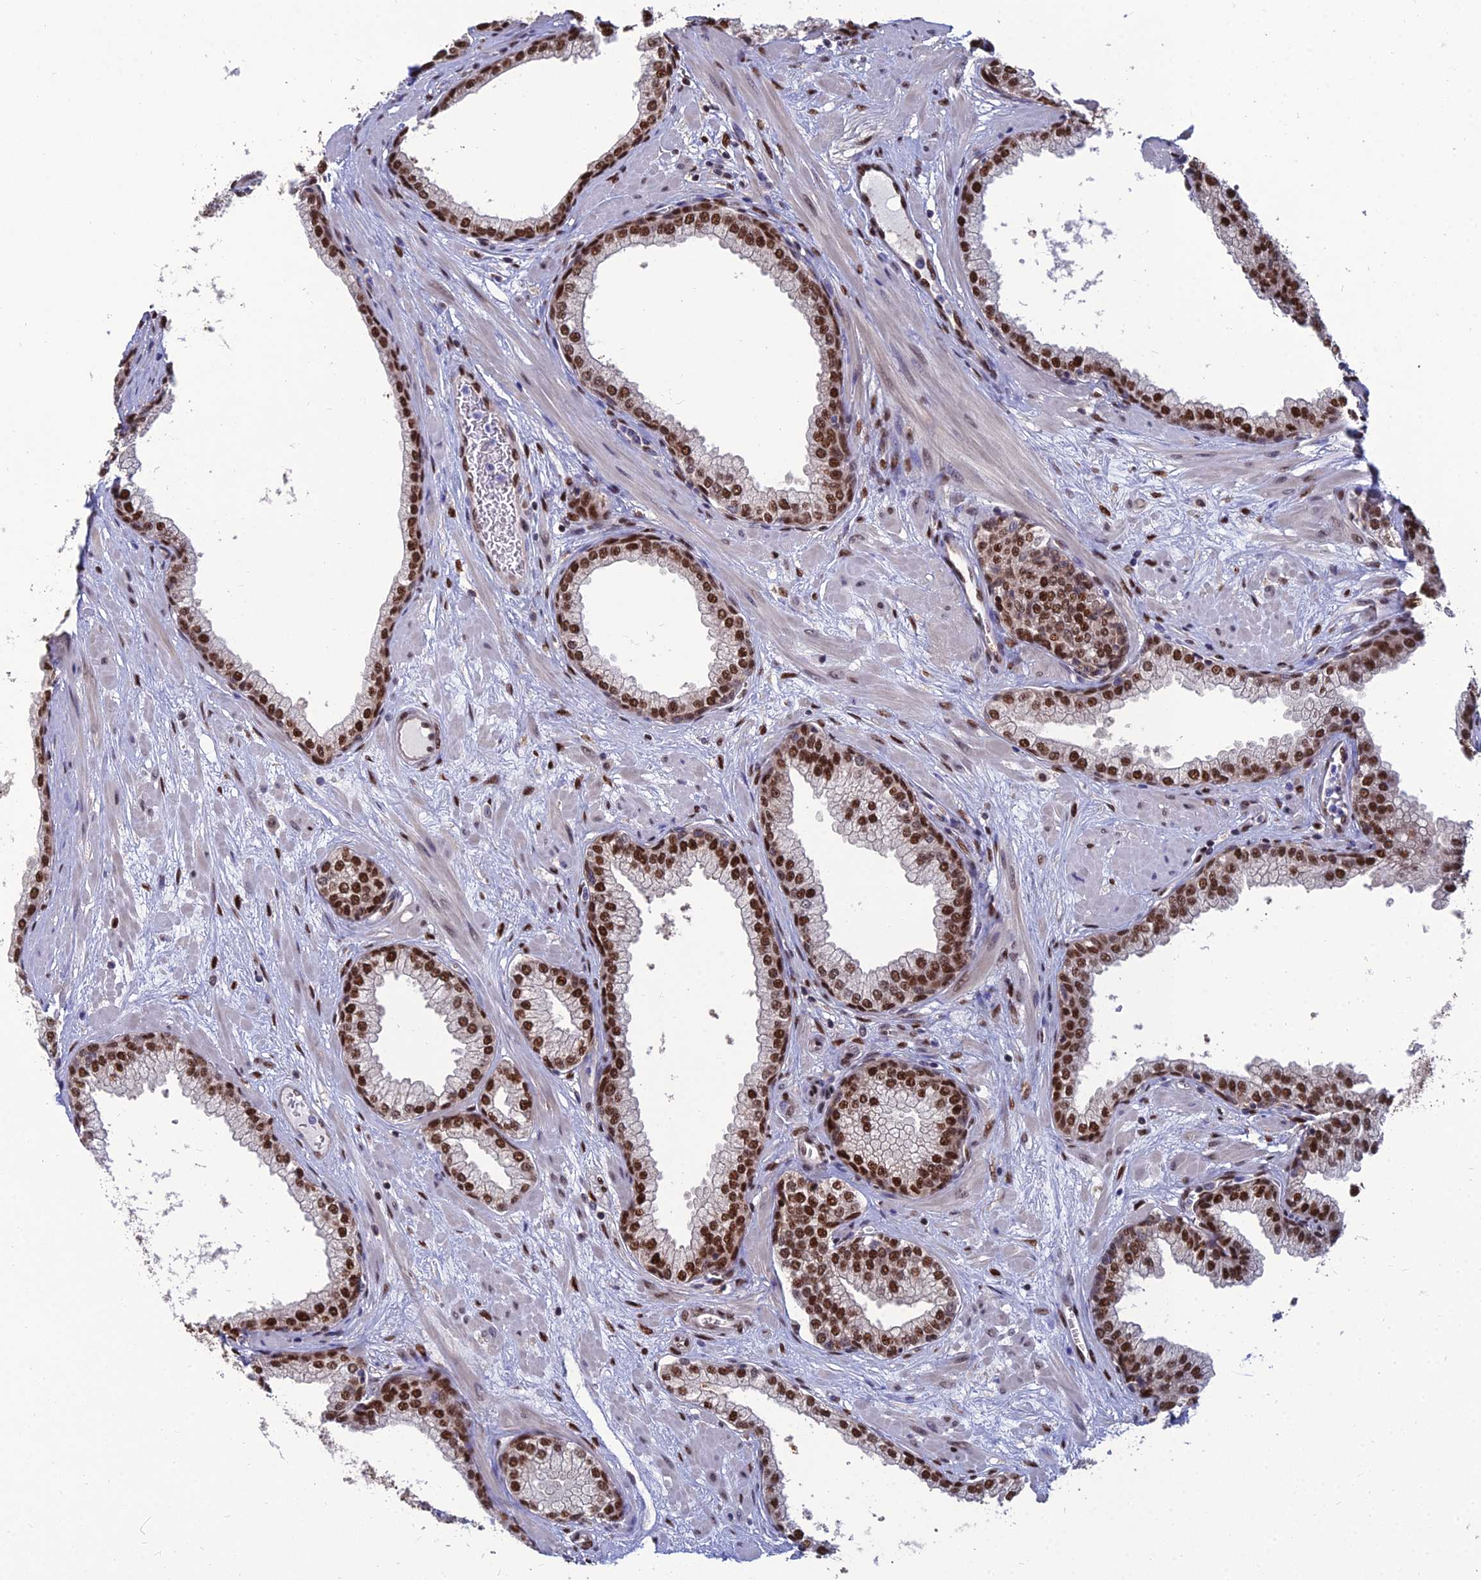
{"staining": {"intensity": "strong", "quantity": ">75%", "location": "nuclear"}, "tissue": "prostate", "cell_type": "Glandular cells", "image_type": "normal", "snomed": [{"axis": "morphology", "description": "Normal tissue, NOS"}, {"axis": "morphology", "description": "Urothelial carcinoma, Low grade"}, {"axis": "topography", "description": "Urinary bladder"}, {"axis": "topography", "description": "Prostate"}], "caption": "DAB (3,3'-diaminobenzidine) immunohistochemical staining of unremarkable prostate exhibits strong nuclear protein expression in approximately >75% of glandular cells. Ihc stains the protein of interest in brown and the nuclei are stained blue.", "gene": "DNPEP", "patient": {"sex": "male", "age": 60}}